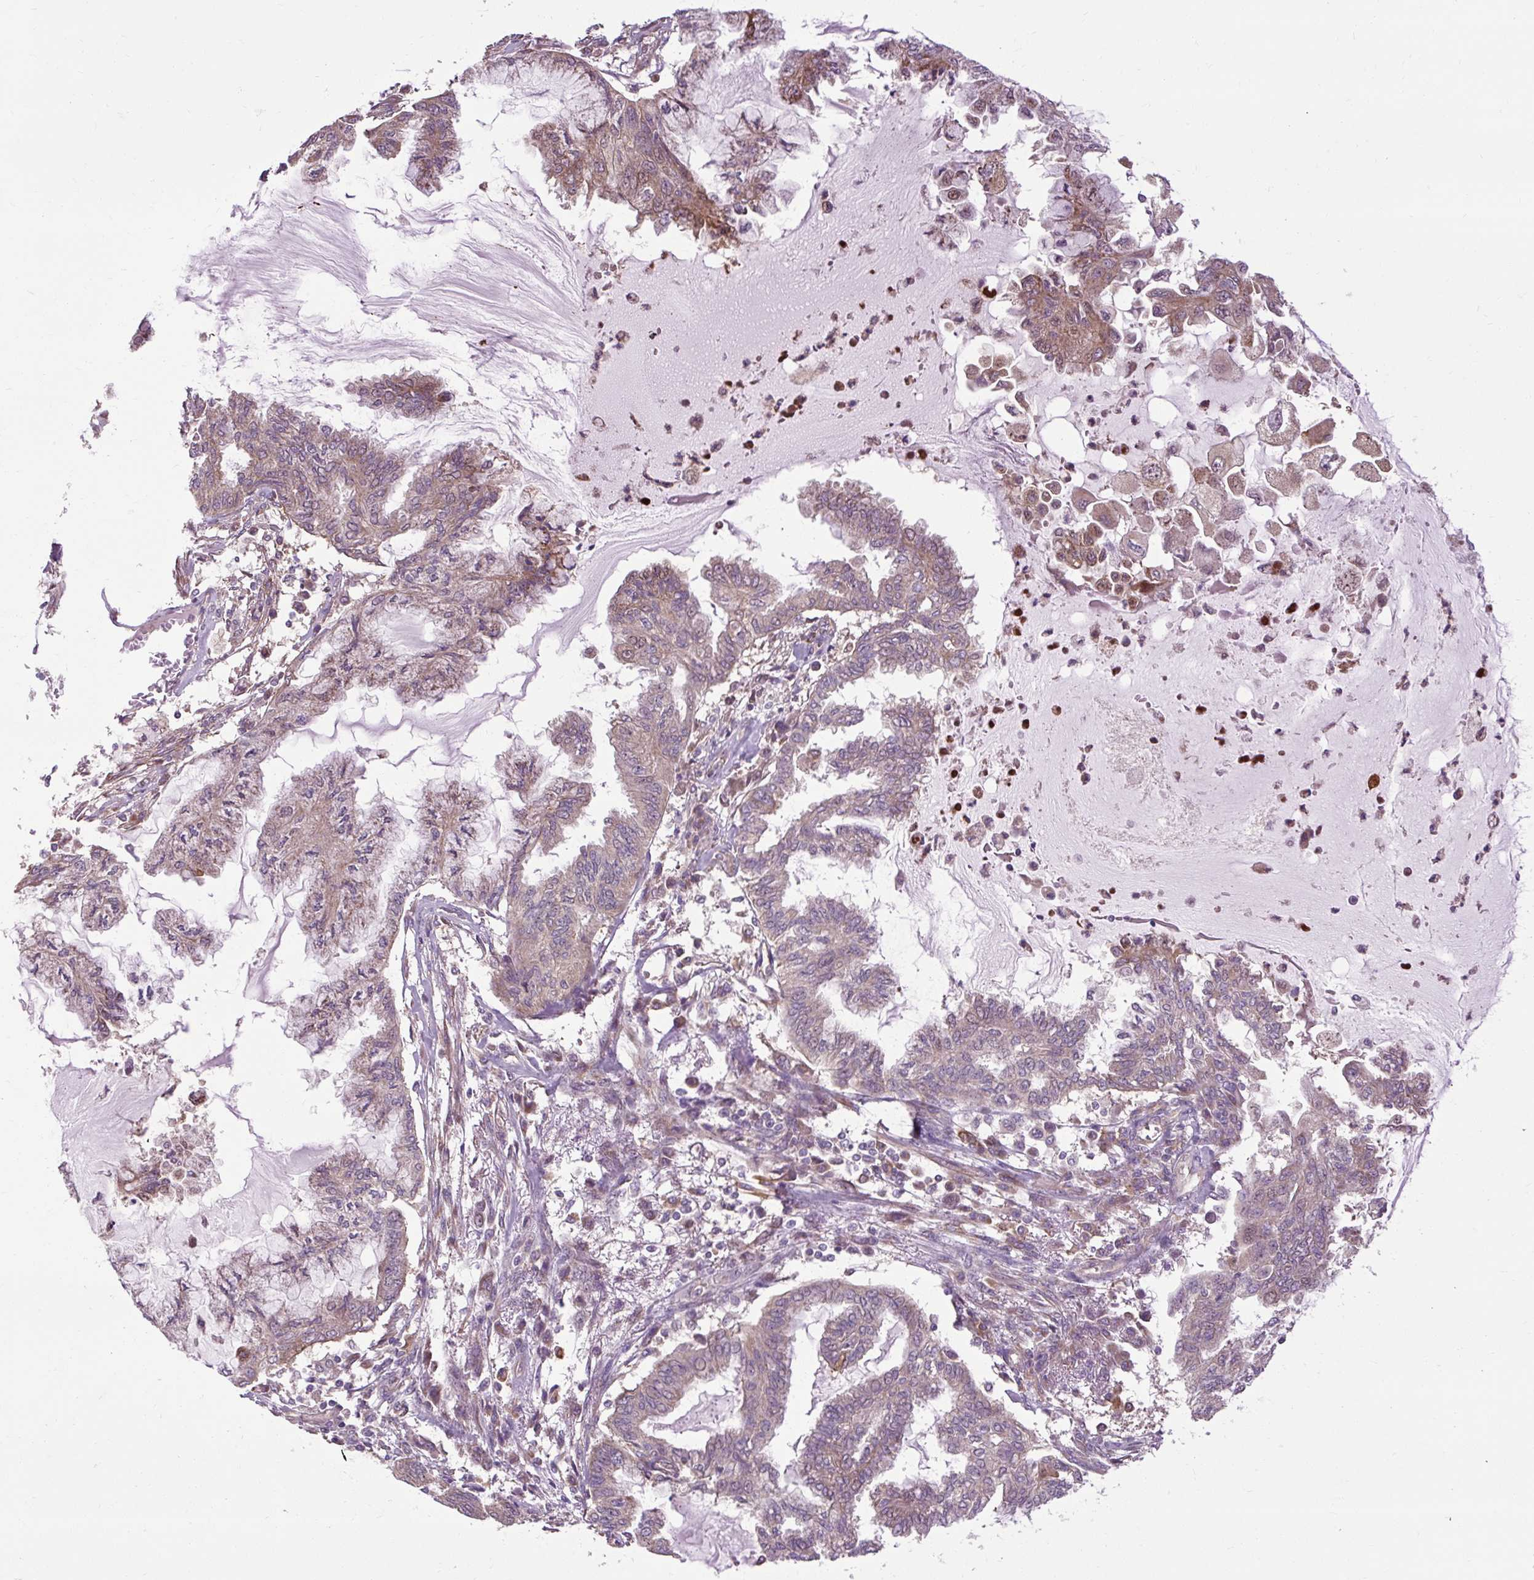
{"staining": {"intensity": "weak", "quantity": ">75%", "location": "cytoplasmic/membranous"}, "tissue": "endometrial cancer", "cell_type": "Tumor cells", "image_type": "cancer", "snomed": [{"axis": "morphology", "description": "Adenocarcinoma, NOS"}, {"axis": "topography", "description": "Endometrium"}], "caption": "This image demonstrates IHC staining of human endometrial cancer (adenocarcinoma), with low weak cytoplasmic/membranous positivity in approximately >75% of tumor cells.", "gene": "FLRT1", "patient": {"sex": "female", "age": 86}}